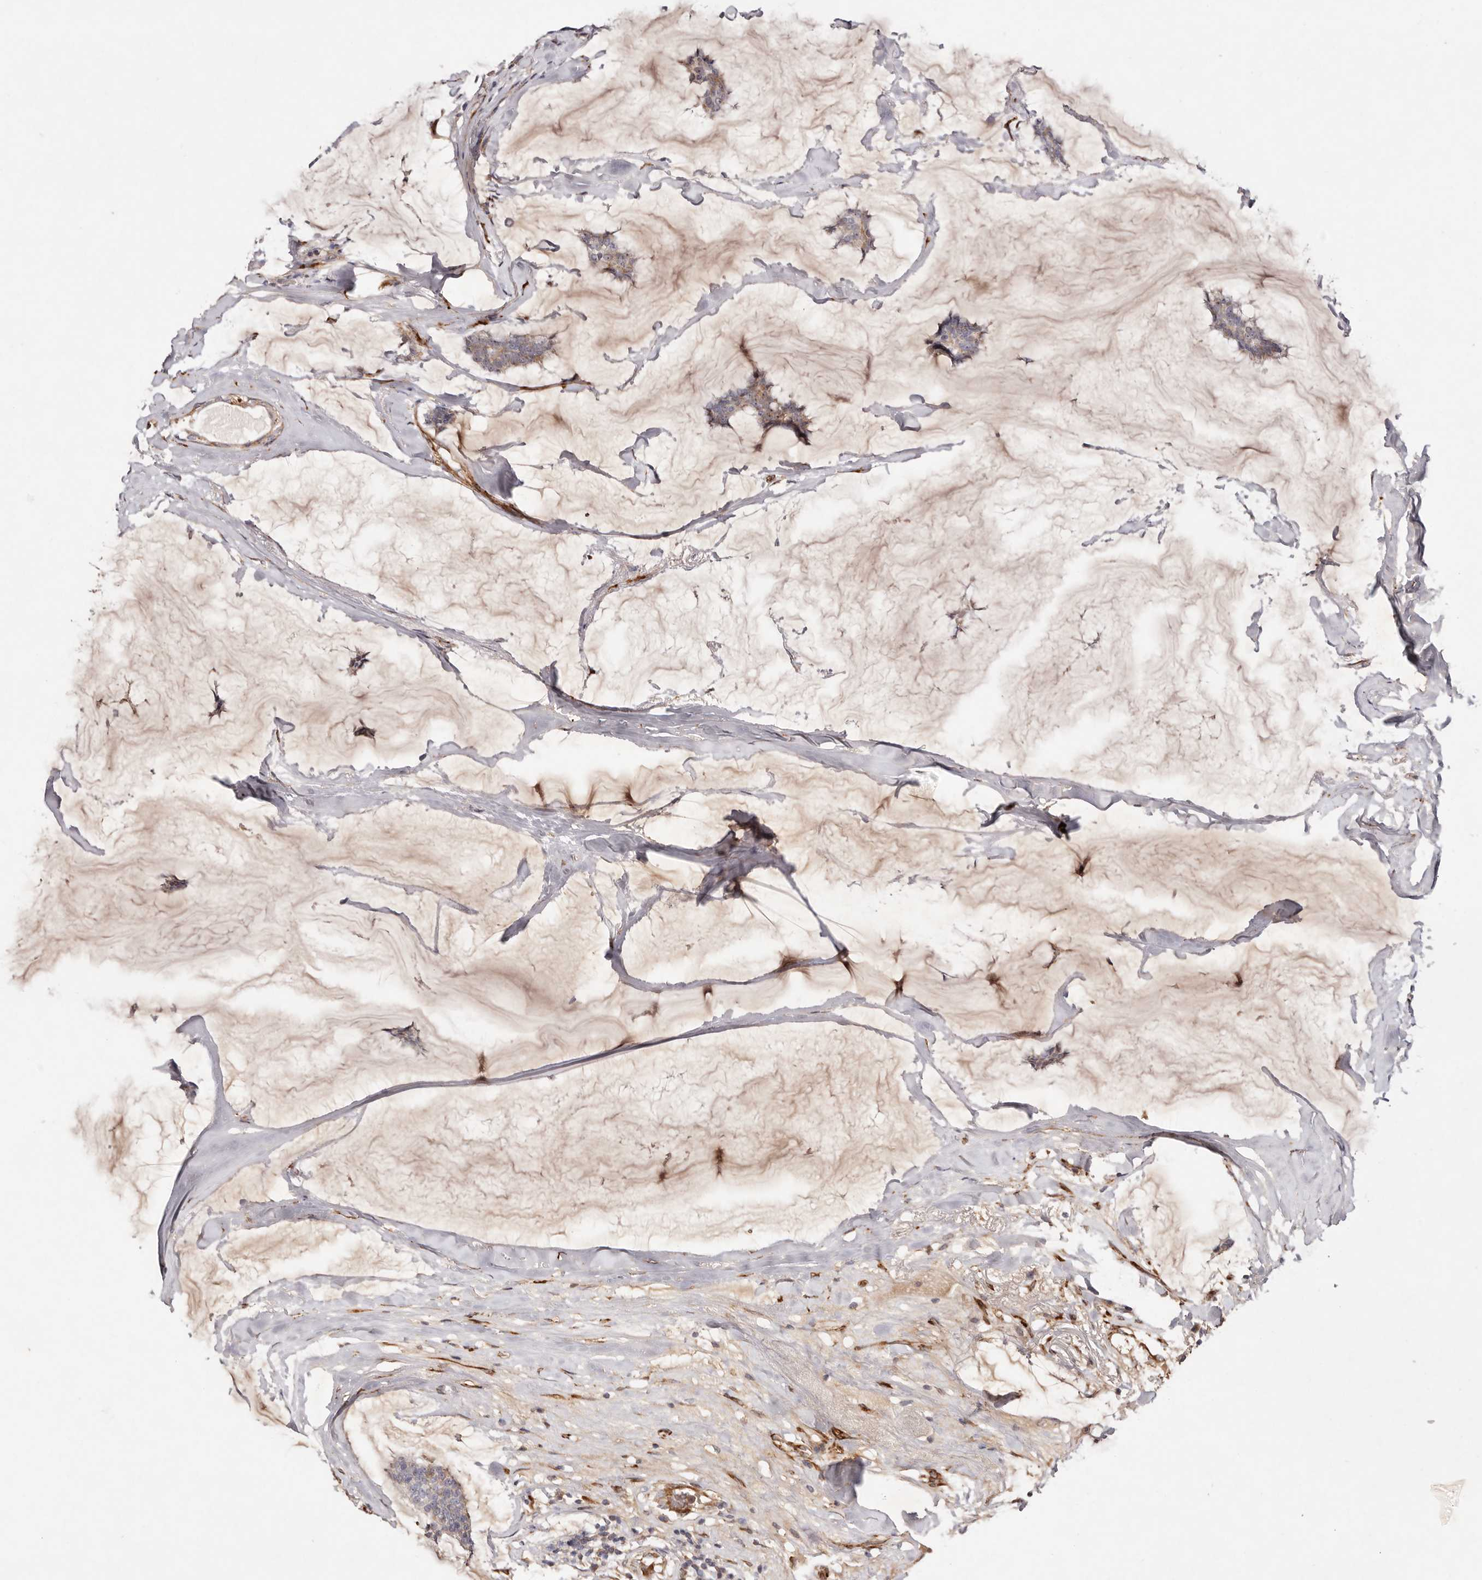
{"staining": {"intensity": "weak", "quantity": "25%-75%", "location": "cytoplasmic/membranous"}, "tissue": "breast cancer", "cell_type": "Tumor cells", "image_type": "cancer", "snomed": [{"axis": "morphology", "description": "Duct carcinoma"}, {"axis": "topography", "description": "Breast"}], "caption": "Breast infiltrating ductal carcinoma stained with IHC reveals weak cytoplasmic/membranous expression in approximately 25%-75% of tumor cells. The staining was performed using DAB (3,3'-diaminobenzidine), with brown indicating positive protein expression. Nuclei are stained blue with hematoxylin.", "gene": "SERPINH1", "patient": {"sex": "female", "age": 93}}